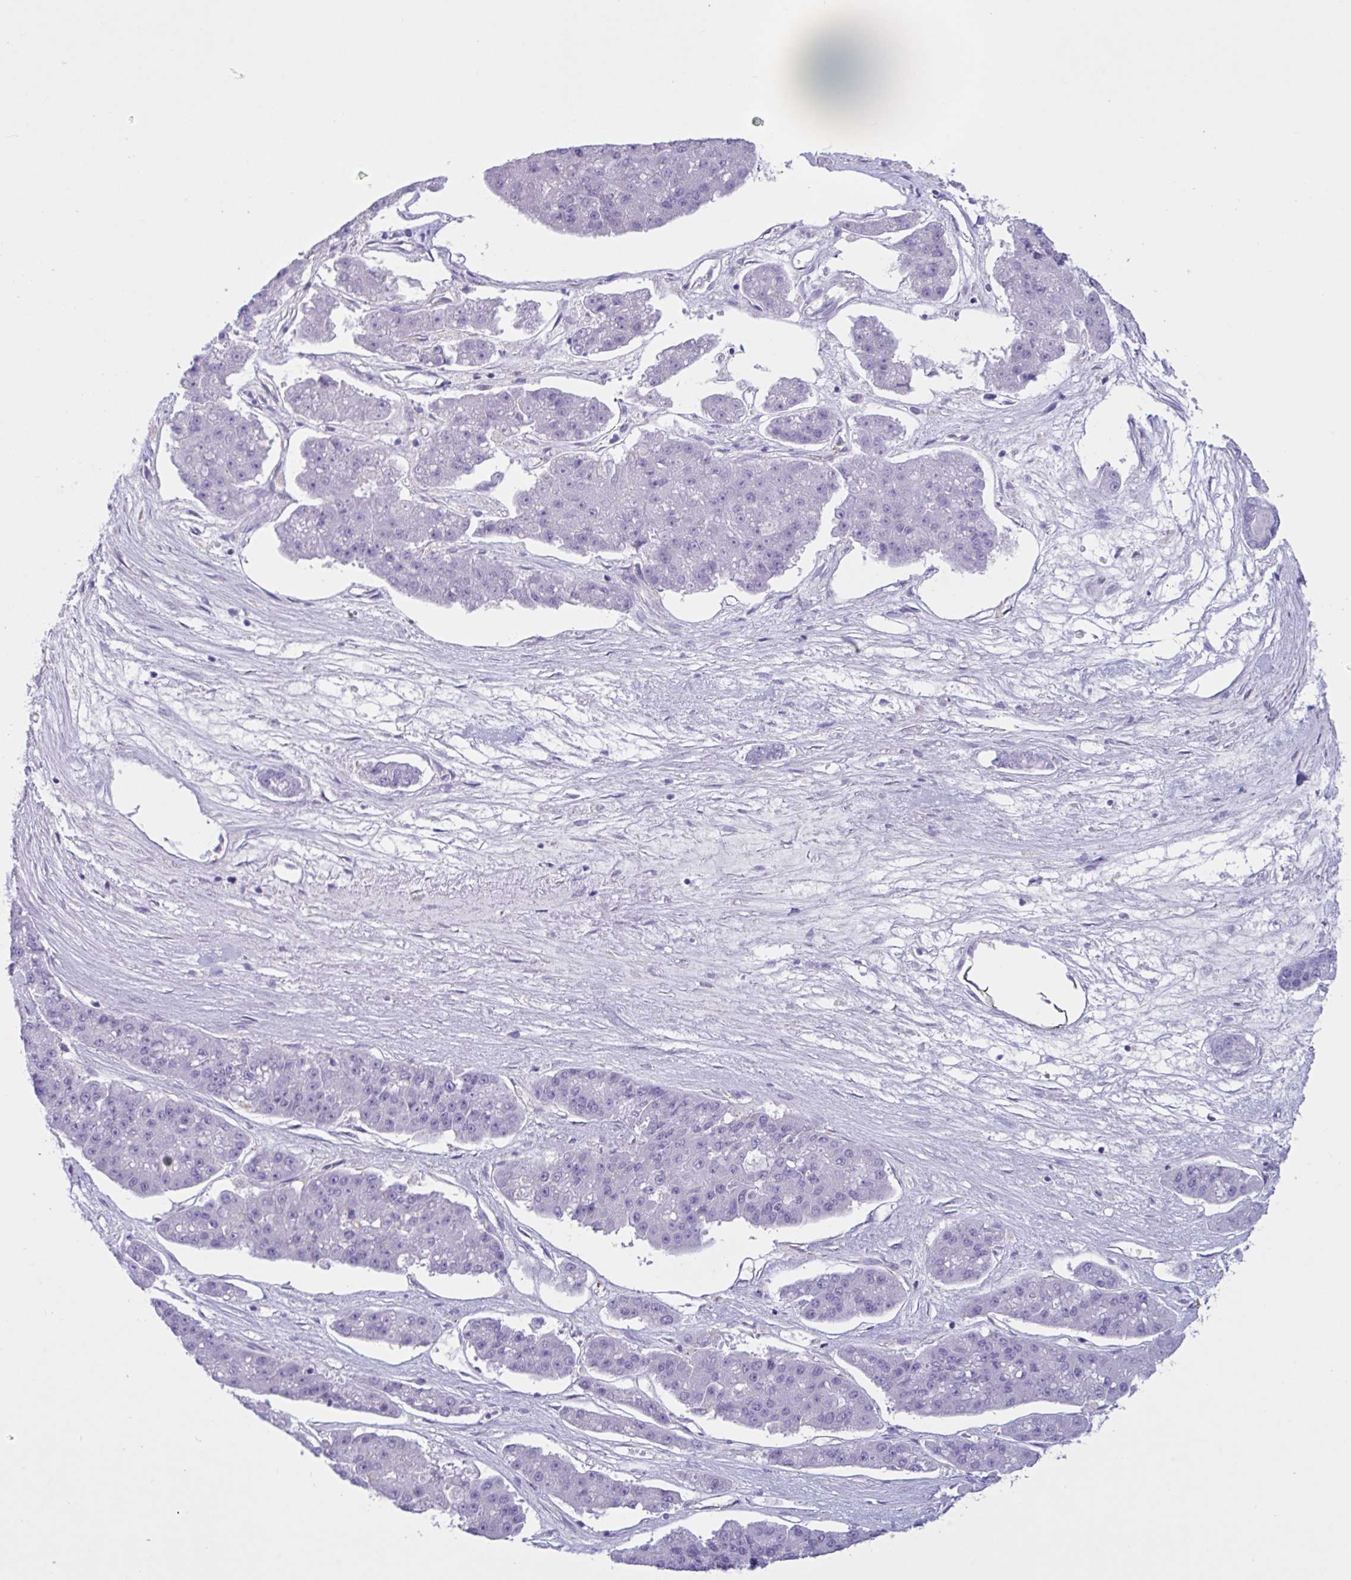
{"staining": {"intensity": "negative", "quantity": "none", "location": "none"}, "tissue": "pancreatic cancer", "cell_type": "Tumor cells", "image_type": "cancer", "snomed": [{"axis": "morphology", "description": "Adenocarcinoma, NOS"}, {"axis": "topography", "description": "Pancreas"}], "caption": "Pancreatic adenocarcinoma was stained to show a protein in brown. There is no significant staining in tumor cells.", "gene": "RPL22L1", "patient": {"sex": "male", "age": 50}}